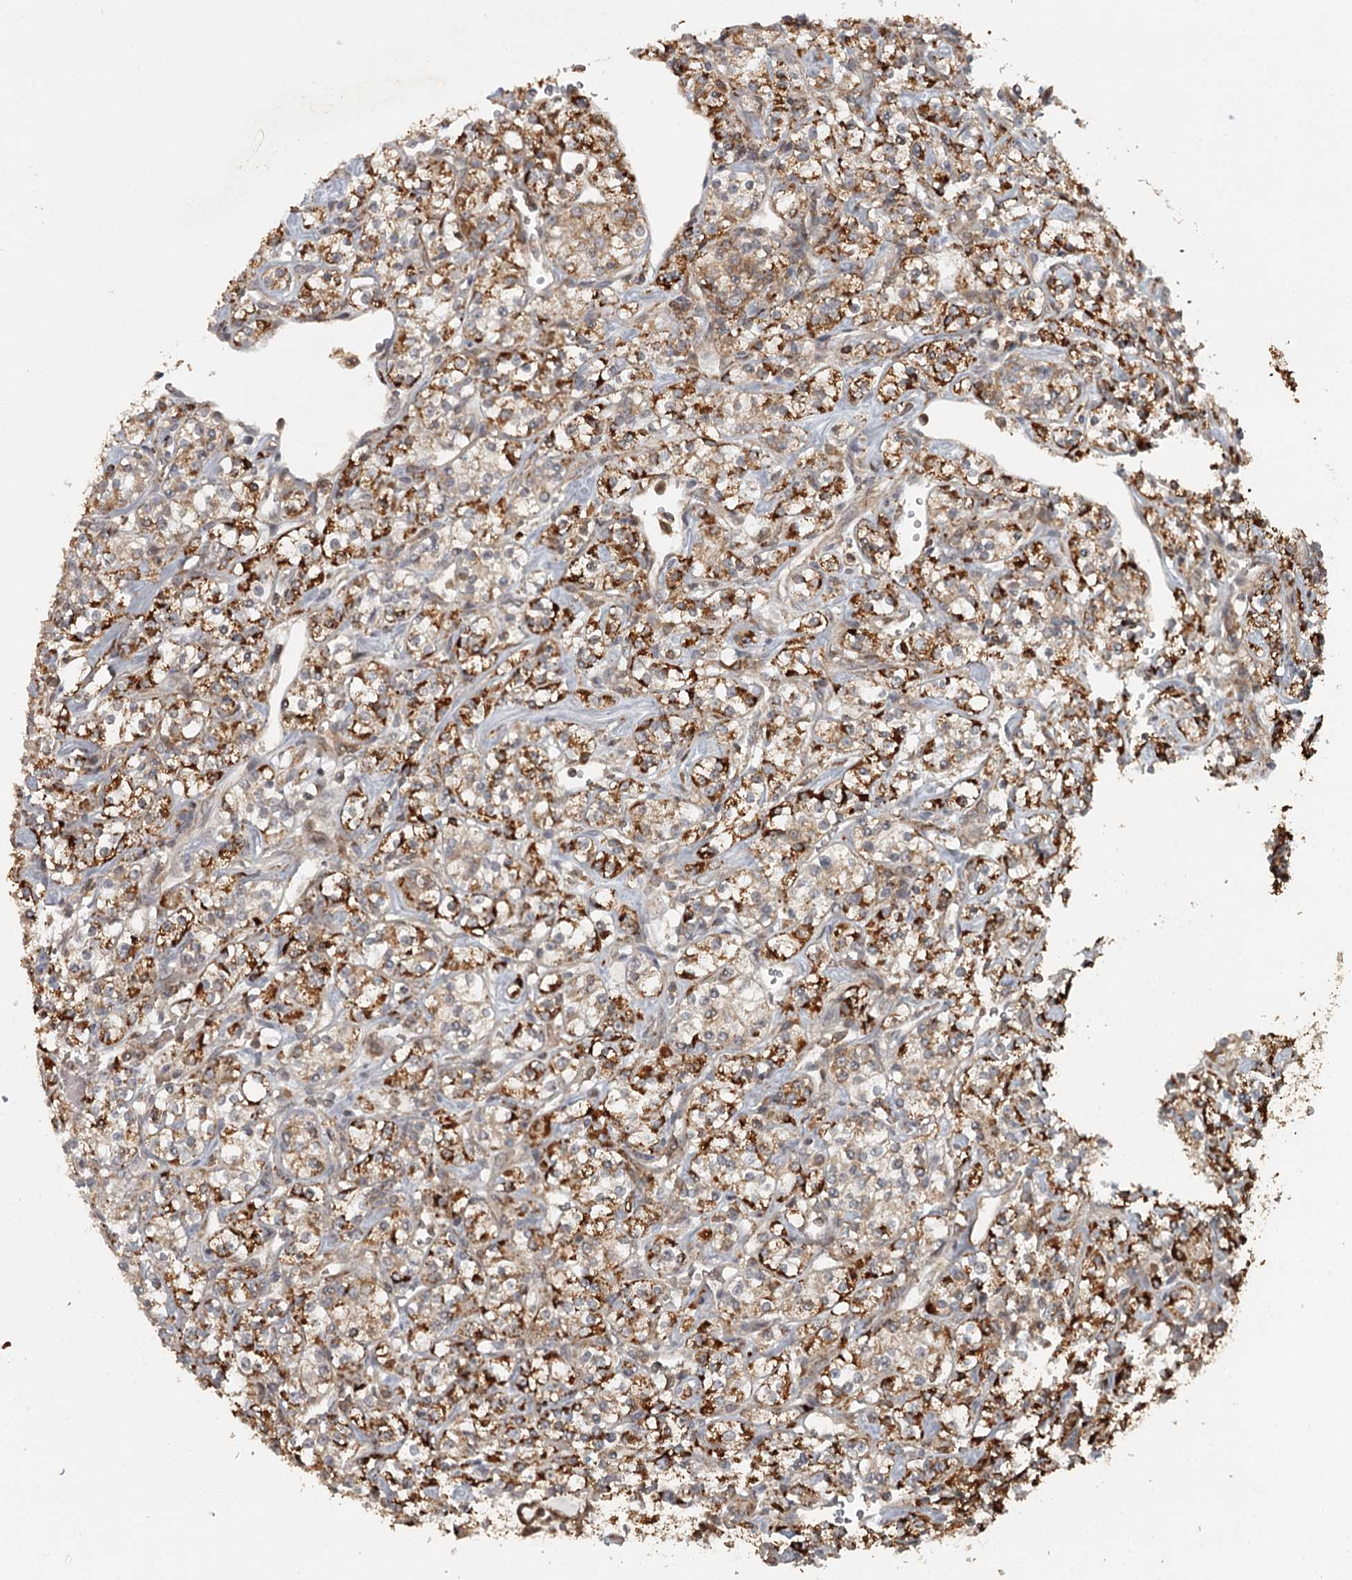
{"staining": {"intensity": "strong", "quantity": ">75%", "location": "cytoplasmic/membranous"}, "tissue": "renal cancer", "cell_type": "Tumor cells", "image_type": "cancer", "snomed": [{"axis": "morphology", "description": "Adenocarcinoma, NOS"}, {"axis": "topography", "description": "Kidney"}], "caption": "Immunohistochemistry of renal adenocarcinoma reveals high levels of strong cytoplasmic/membranous staining in approximately >75% of tumor cells.", "gene": "FAXC", "patient": {"sex": "male", "age": 77}}